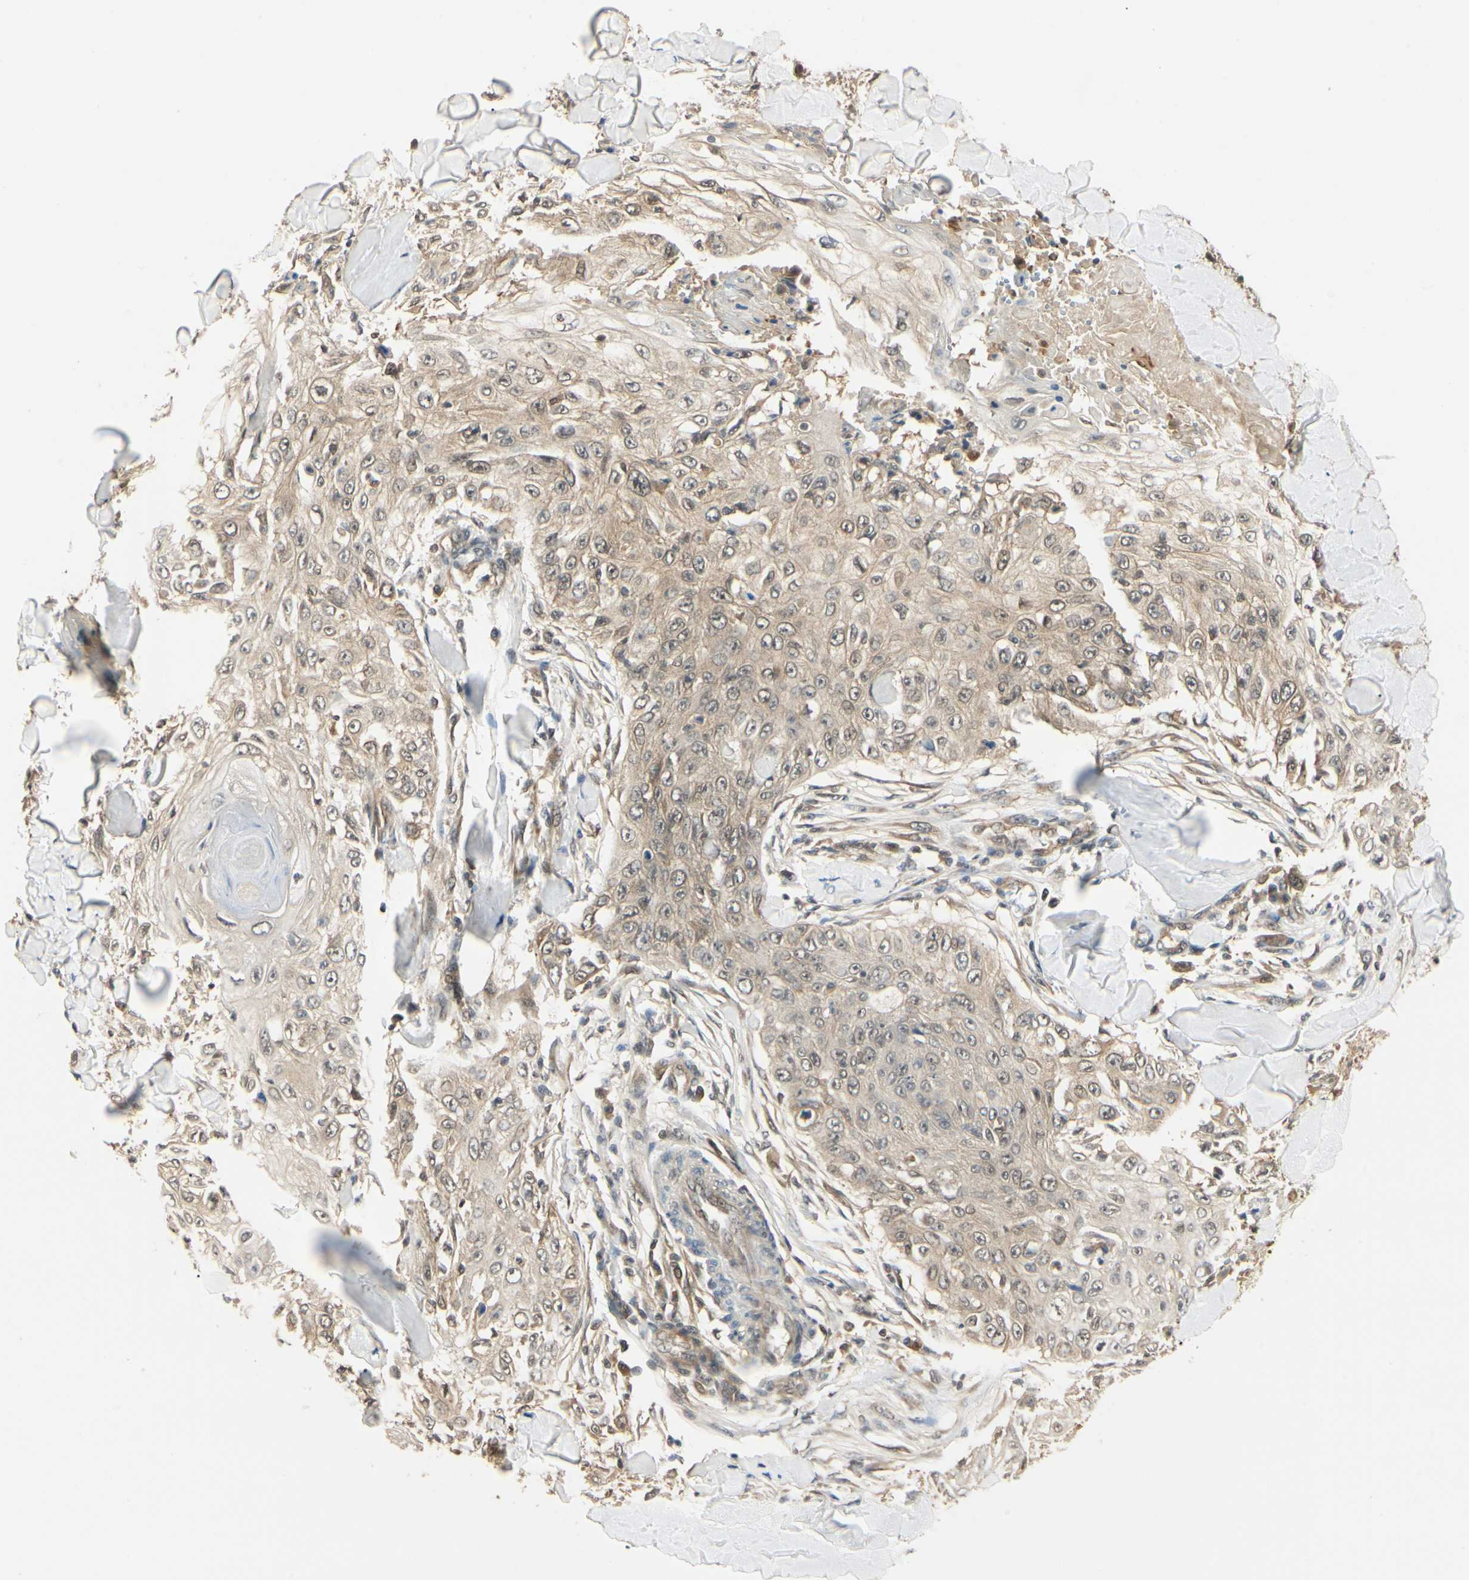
{"staining": {"intensity": "weak", "quantity": ">75%", "location": "cytoplasmic/membranous"}, "tissue": "skin cancer", "cell_type": "Tumor cells", "image_type": "cancer", "snomed": [{"axis": "morphology", "description": "Squamous cell carcinoma, NOS"}, {"axis": "topography", "description": "Skin"}], "caption": "IHC histopathology image of neoplastic tissue: skin cancer (squamous cell carcinoma) stained using immunohistochemistry (IHC) shows low levels of weak protein expression localized specifically in the cytoplasmic/membranous of tumor cells, appearing as a cytoplasmic/membranous brown color.", "gene": "UBE2Z", "patient": {"sex": "male", "age": 86}}